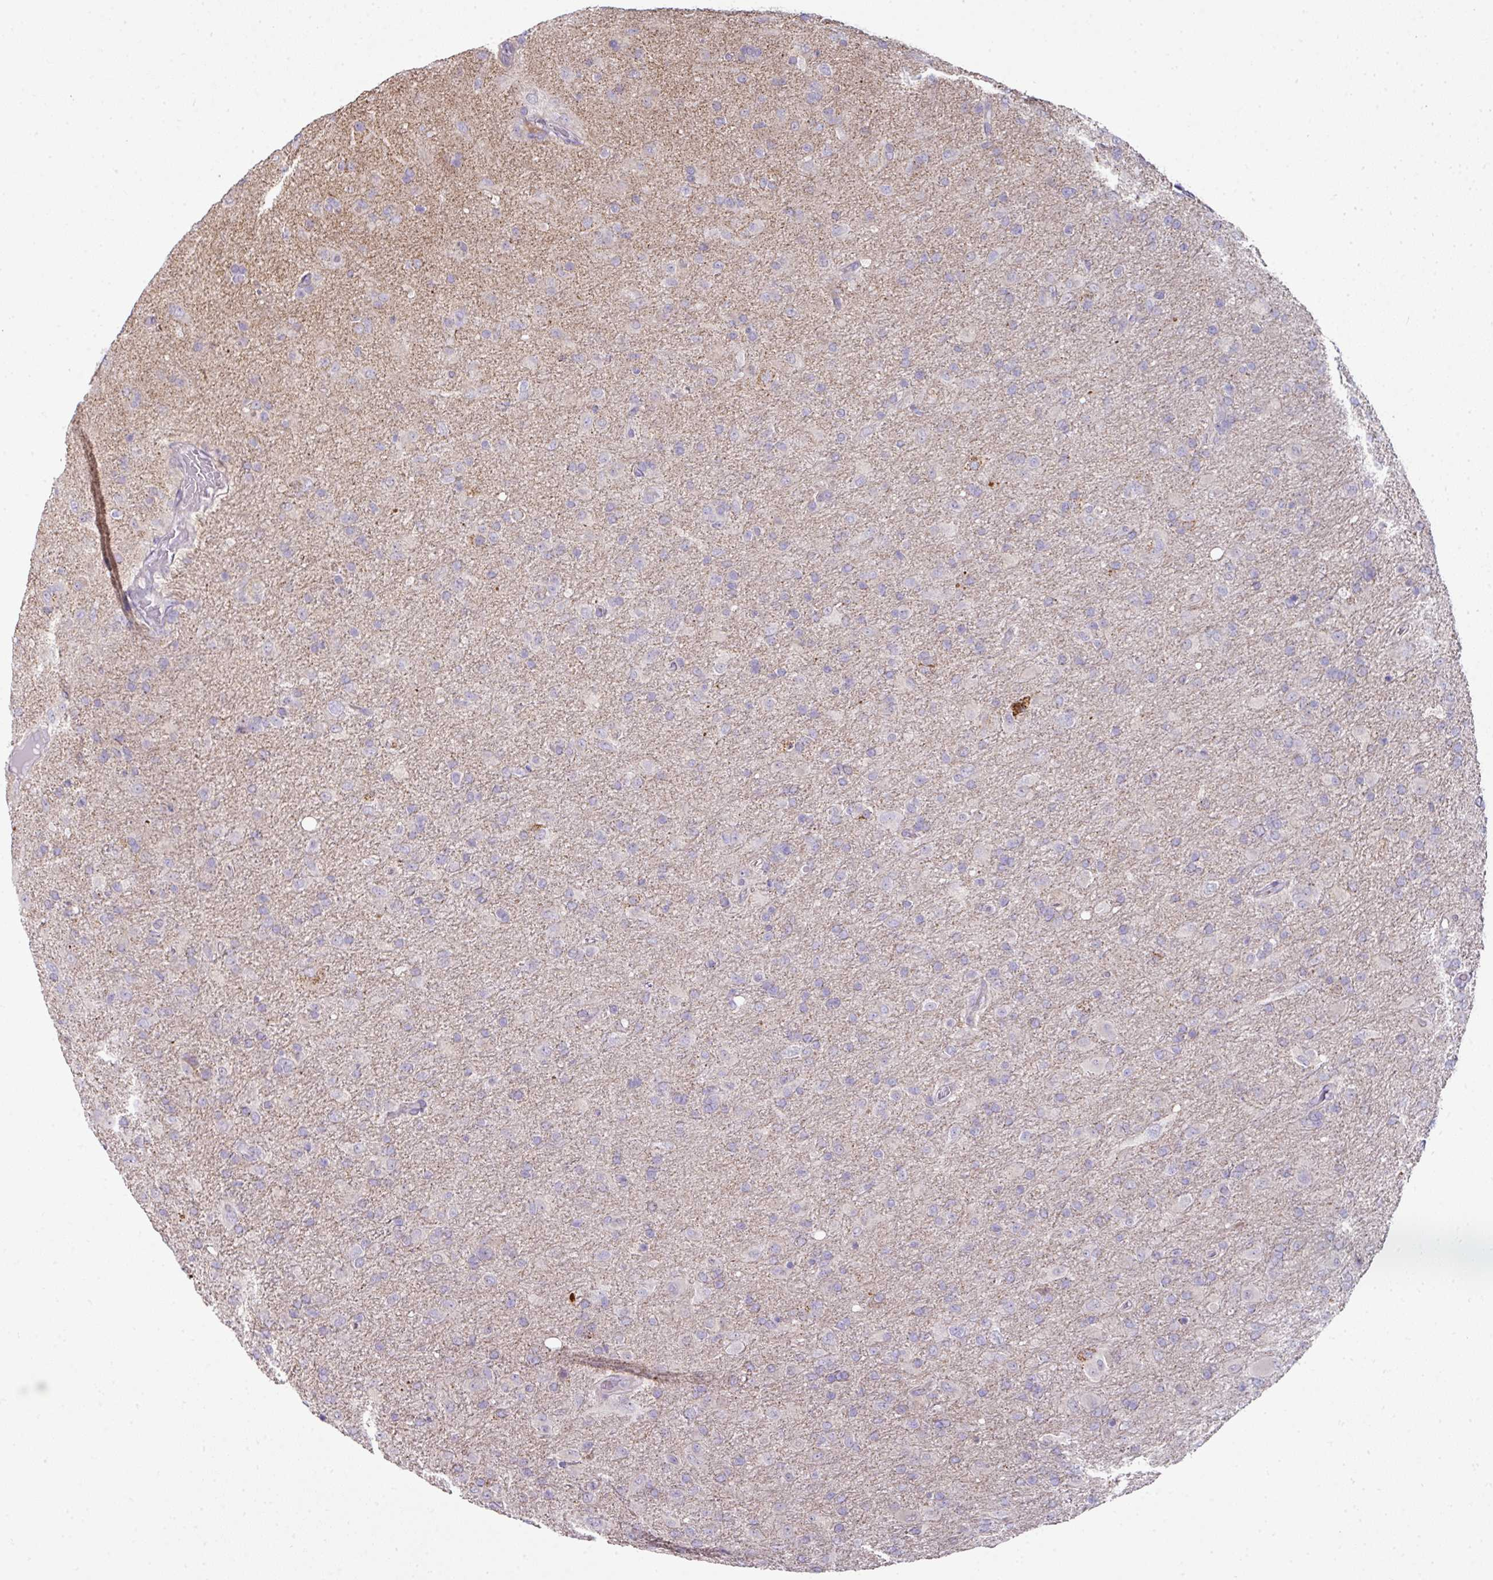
{"staining": {"intensity": "negative", "quantity": "none", "location": "none"}, "tissue": "glioma", "cell_type": "Tumor cells", "image_type": "cancer", "snomed": [{"axis": "morphology", "description": "Glioma, malignant, Low grade"}, {"axis": "topography", "description": "Brain"}], "caption": "A photomicrograph of human glioma is negative for staining in tumor cells. (Stains: DAB (3,3'-diaminobenzidine) IHC with hematoxylin counter stain, Microscopy: brightfield microscopy at high magnification).", "gene": "ANKRD18A", "patient": {"sex": "male", "age": 65}}